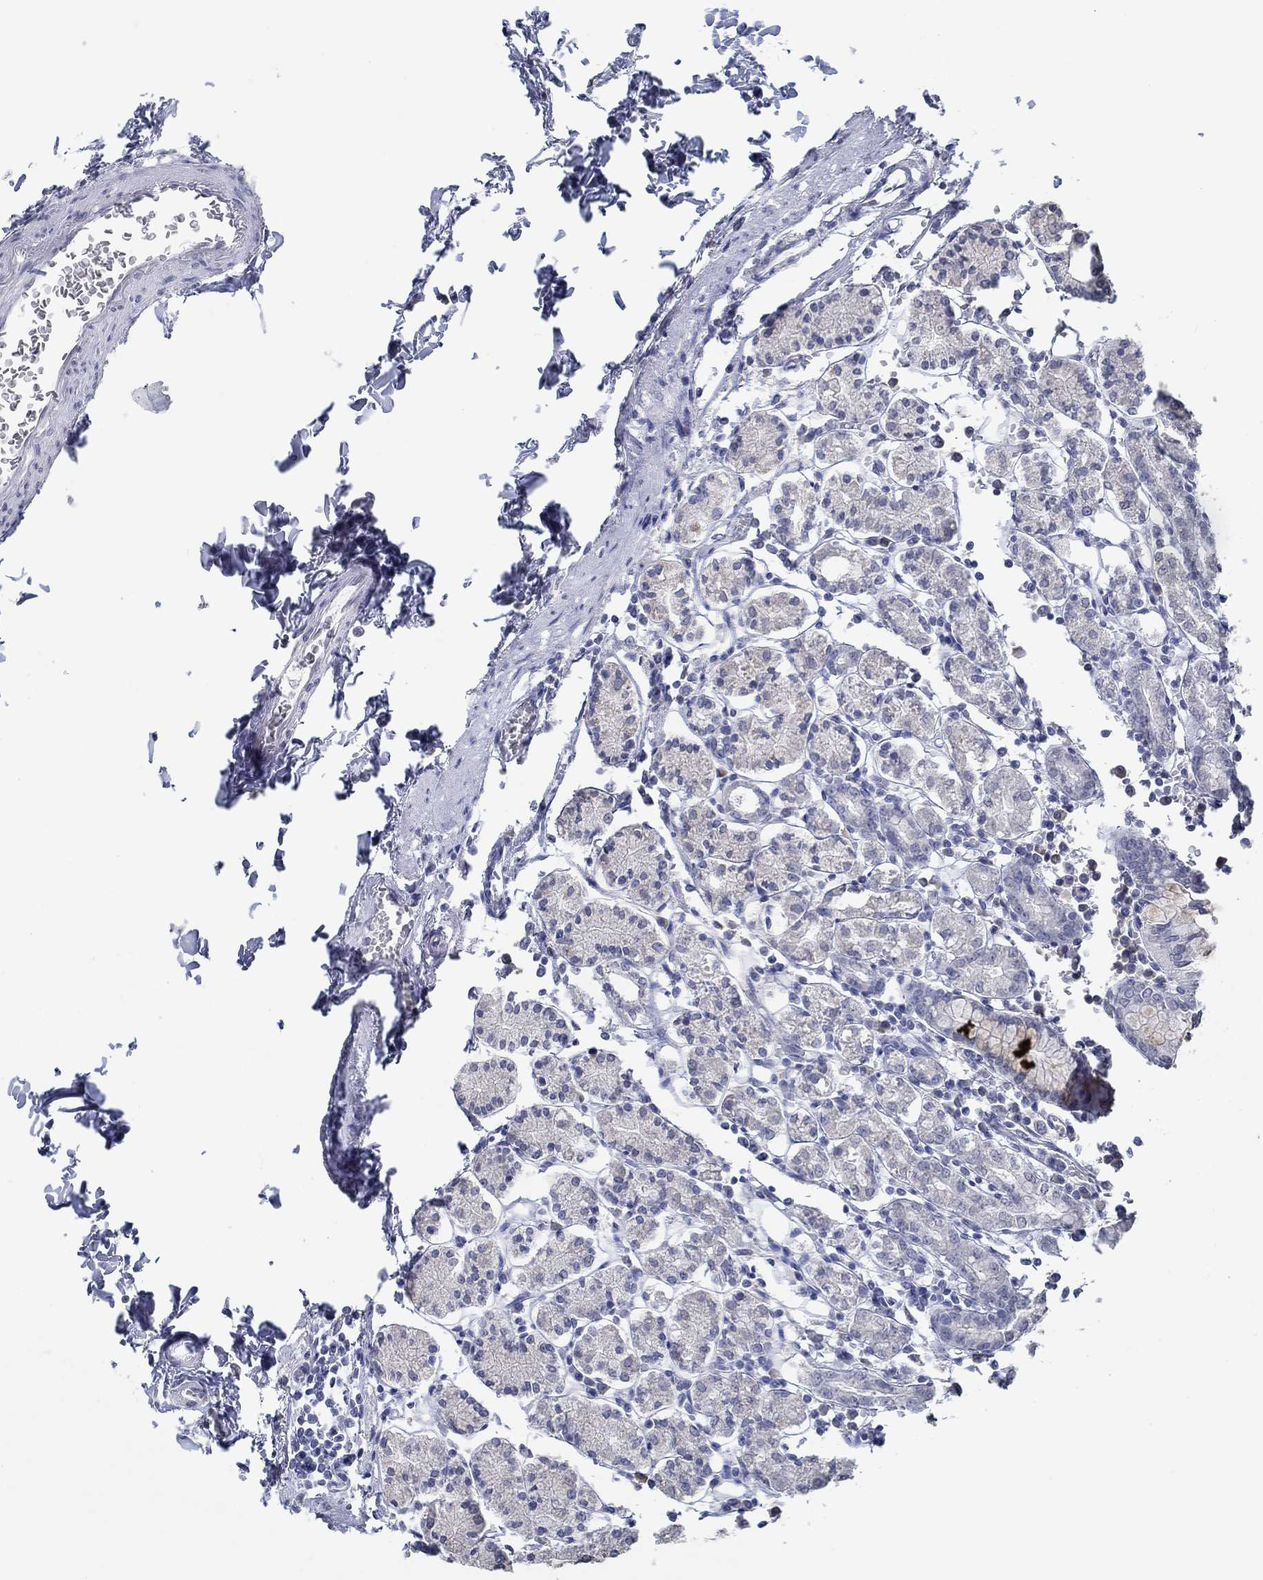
{"staining": {"intensity": "negative", "quantity": "none", "location": "none"}, "tissue": "stomach", "cell_type": "Glandular cells", "image_type": "normal", "snomed": [{"axis": "morphology", "description": "Normal tissue, NOS"}, {"axis": "topography", "description": "Stomach, upper"}, {"axis": "topography", "description": "Stomach"}], "caption": "Immunohistochemistry (IHC) of normal stomach demonstrates no positivity in glandular cells.", "gene": "NUP155", "patient": {"sex": "male", "age": 62}}